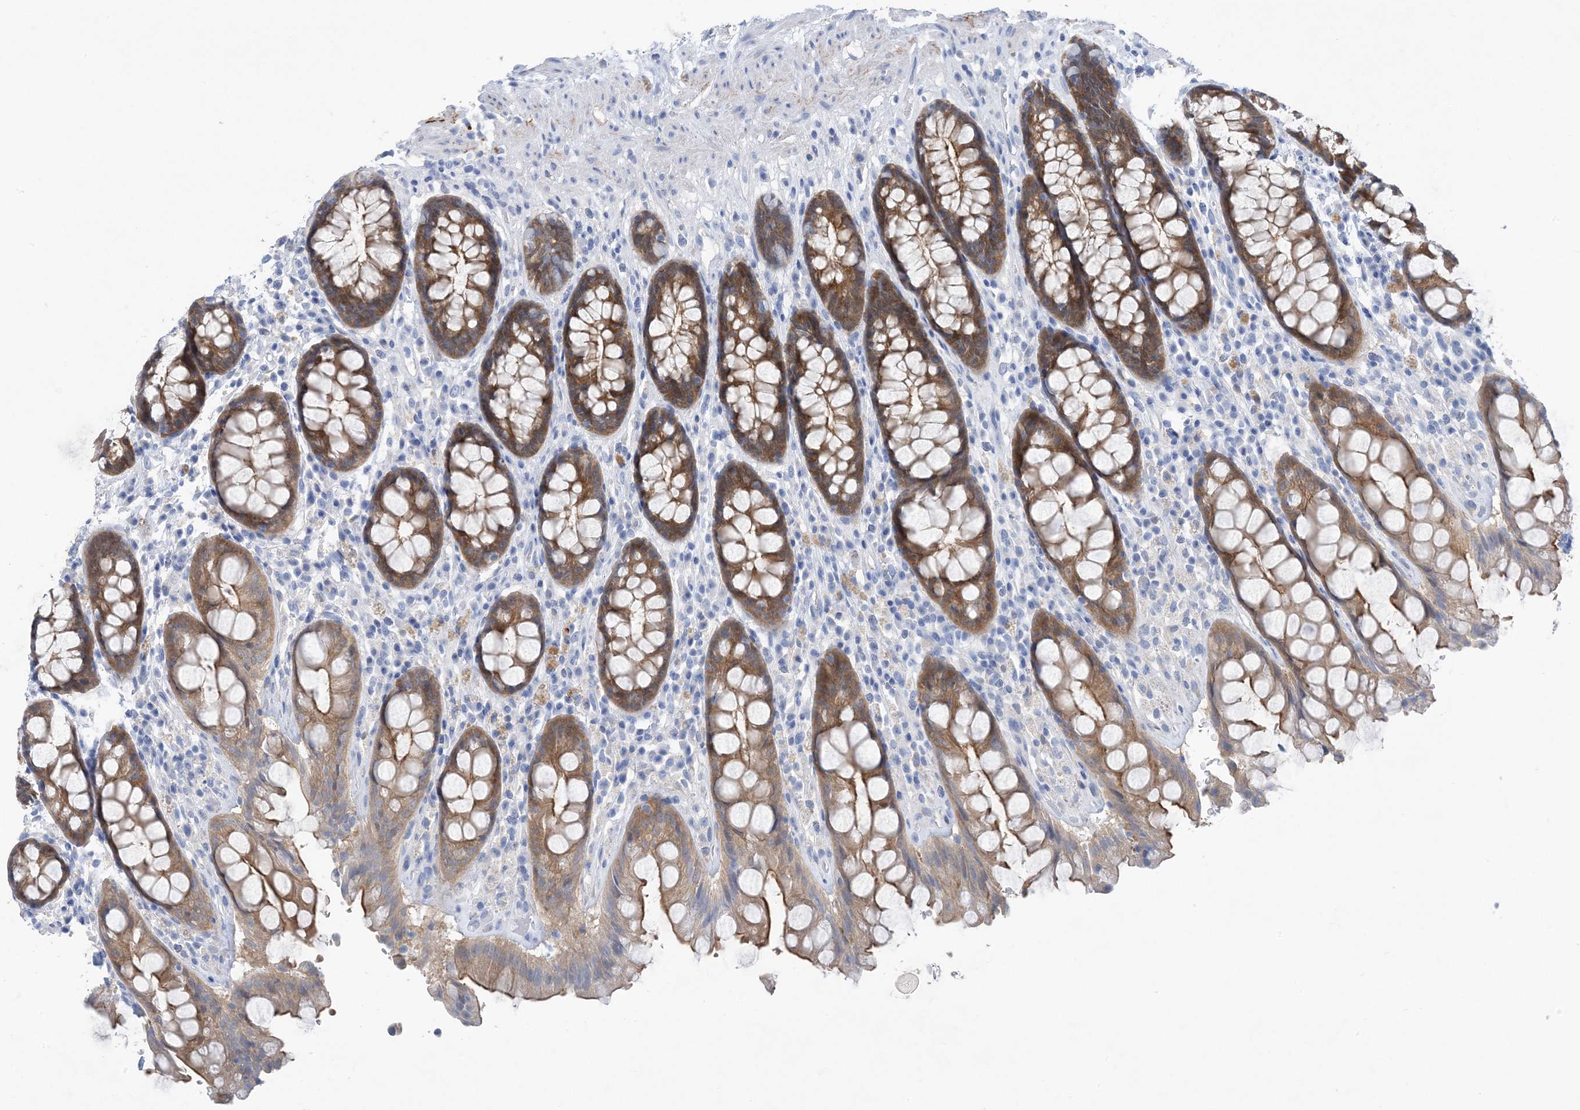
{"staining": {"intensity": "moderate", "quantity": ">75%", "location": "cytoplasmic/membranous"}, "tissue": "rectum", "cell_type": "Glandular cells", "image_type": "normal", "snomed": [{"axis": "morphology", "description": "Normal tissue, NOS"}, {"axis": "topography", "description": "Rectum"}], "caption": "Immunohistochemical staining of normal human rectum shows >75% levels of moderate cytoplasmic/membranous protein positivity in approximately >75% of glandular cells.", "gene": "SH3YL1", "patient": {"sex": "male", "age": 64}}